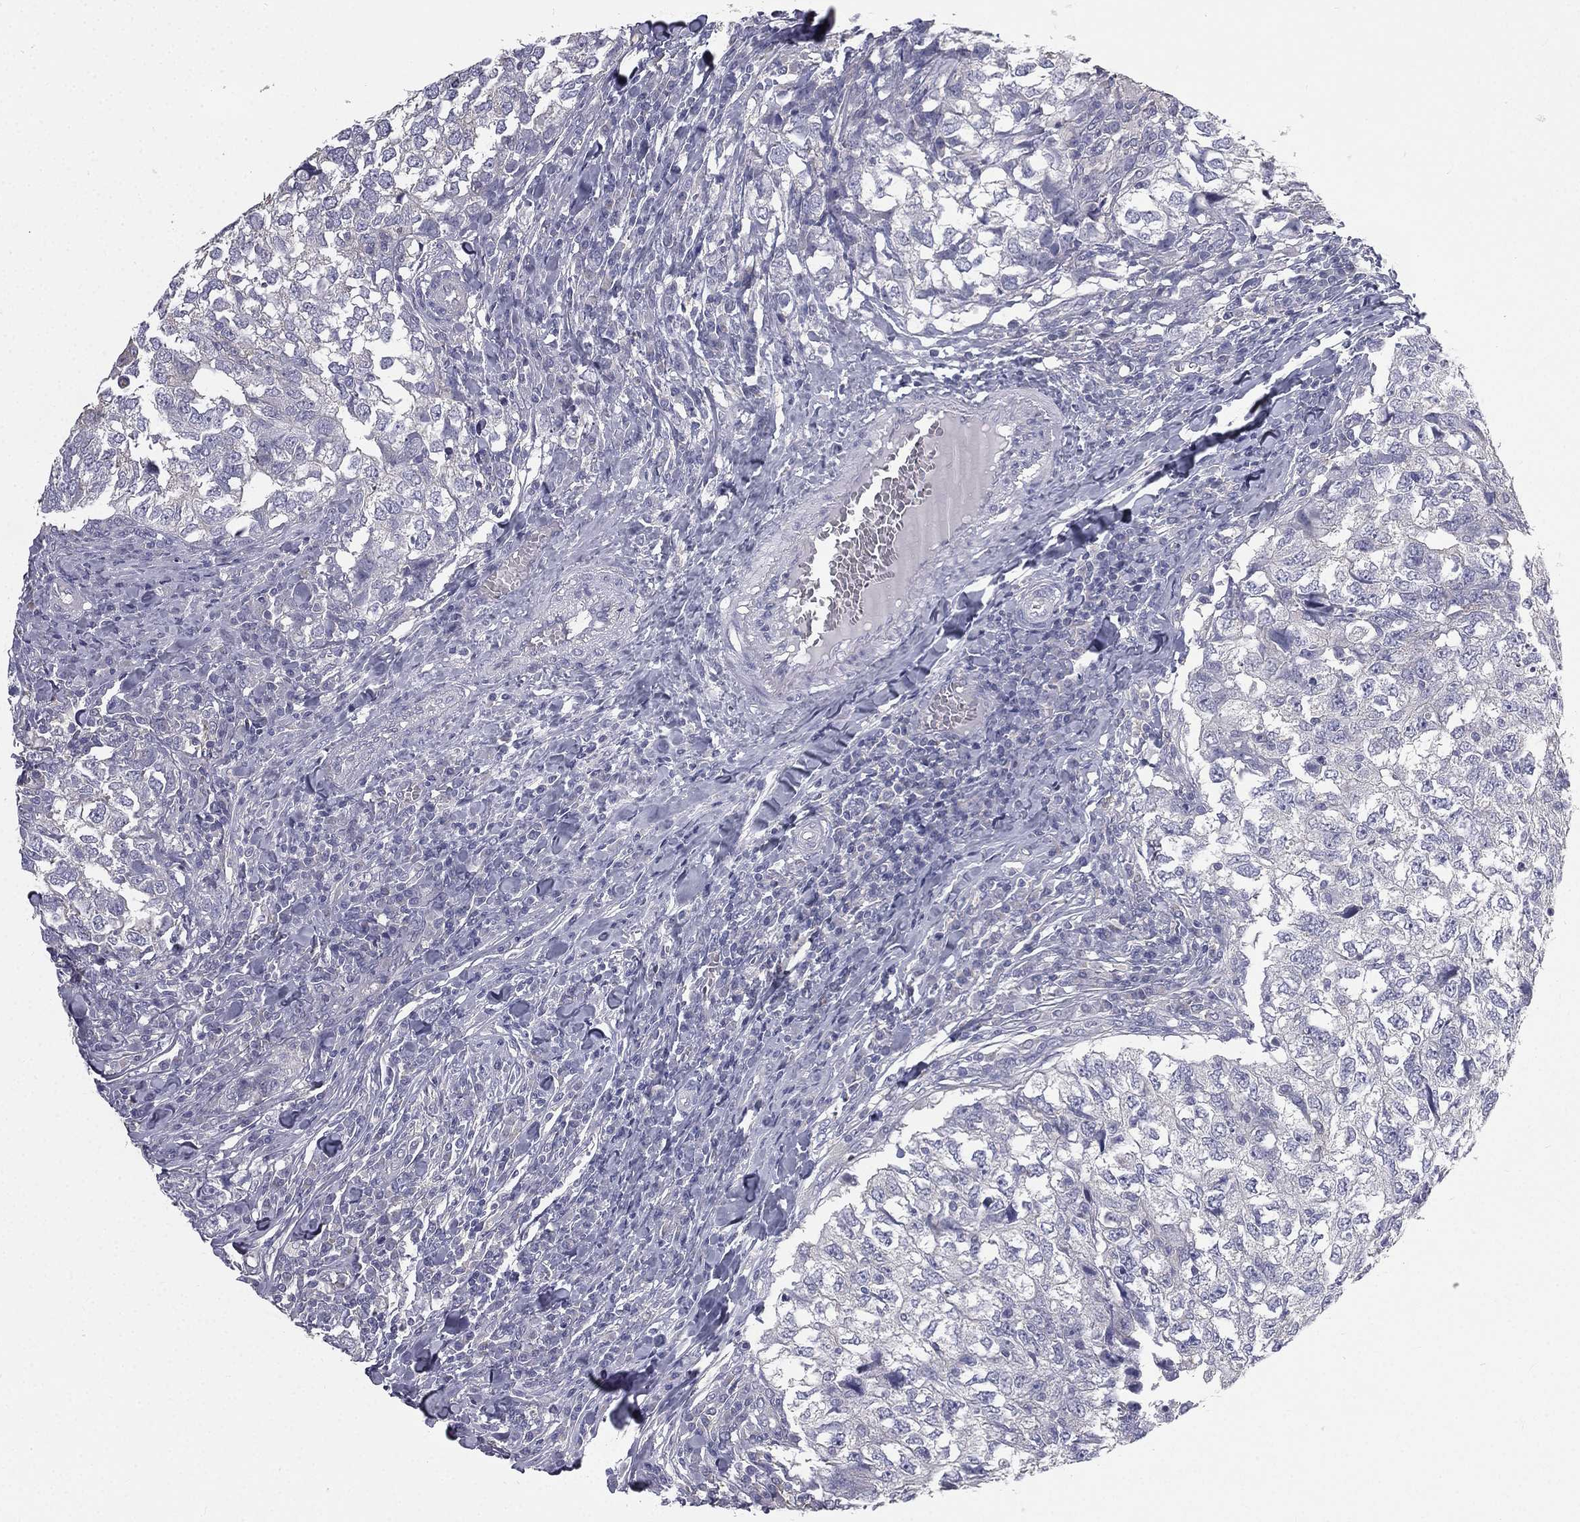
{"staining": {"intensity": "negative", "quantity": "none", "location": "none"}, "tissue": "breast cancer", "cell_type": "Tumor cells", "image_type": "cancer", "snomed": [{"axis": "morphology", "description": "Duct carcinoma"}, {"axis": "topography", "description": "Breast"}], "caption": "This is an IHC image of human breast cancer. There is no staining in tumor cells.", "gene": "MUC13", "patient": {"sex": "female", "age": 30}}